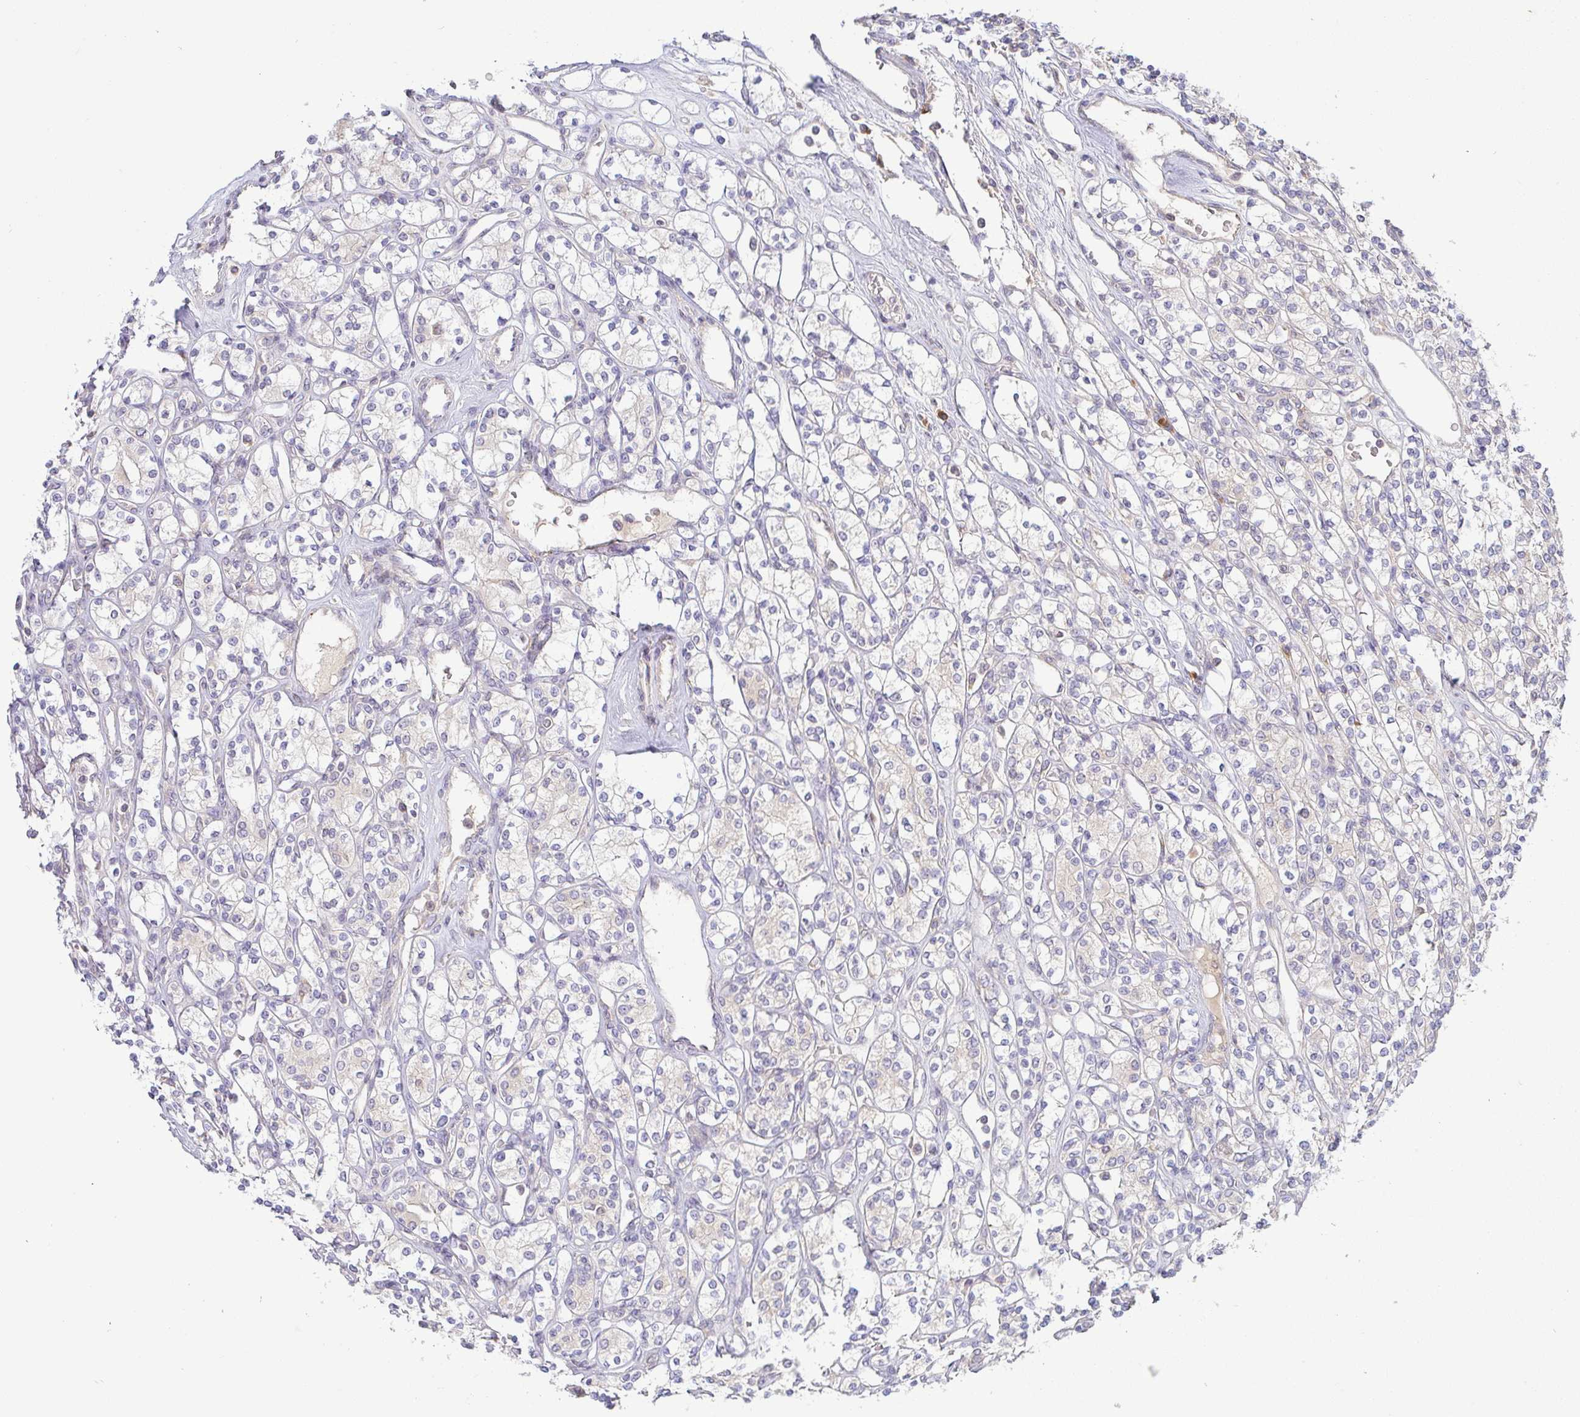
{"staining": {"intensity": "negative", "quantity": "none", "location": "none"}, "tissue": "renal cancer", "cell_type": "Tumor cells", "image_type": "cancer", "snomed": [{"axis": "morphology", "description": "Adenocarcinoma, NOS"}, {"axis": "topography", "description": "Kidney"}], "caption": "A micrograph of human renal cancer is negative for staining in tumor cells.", "gene": "DERL2", "patient": {"sex": "male", "age": 77}}